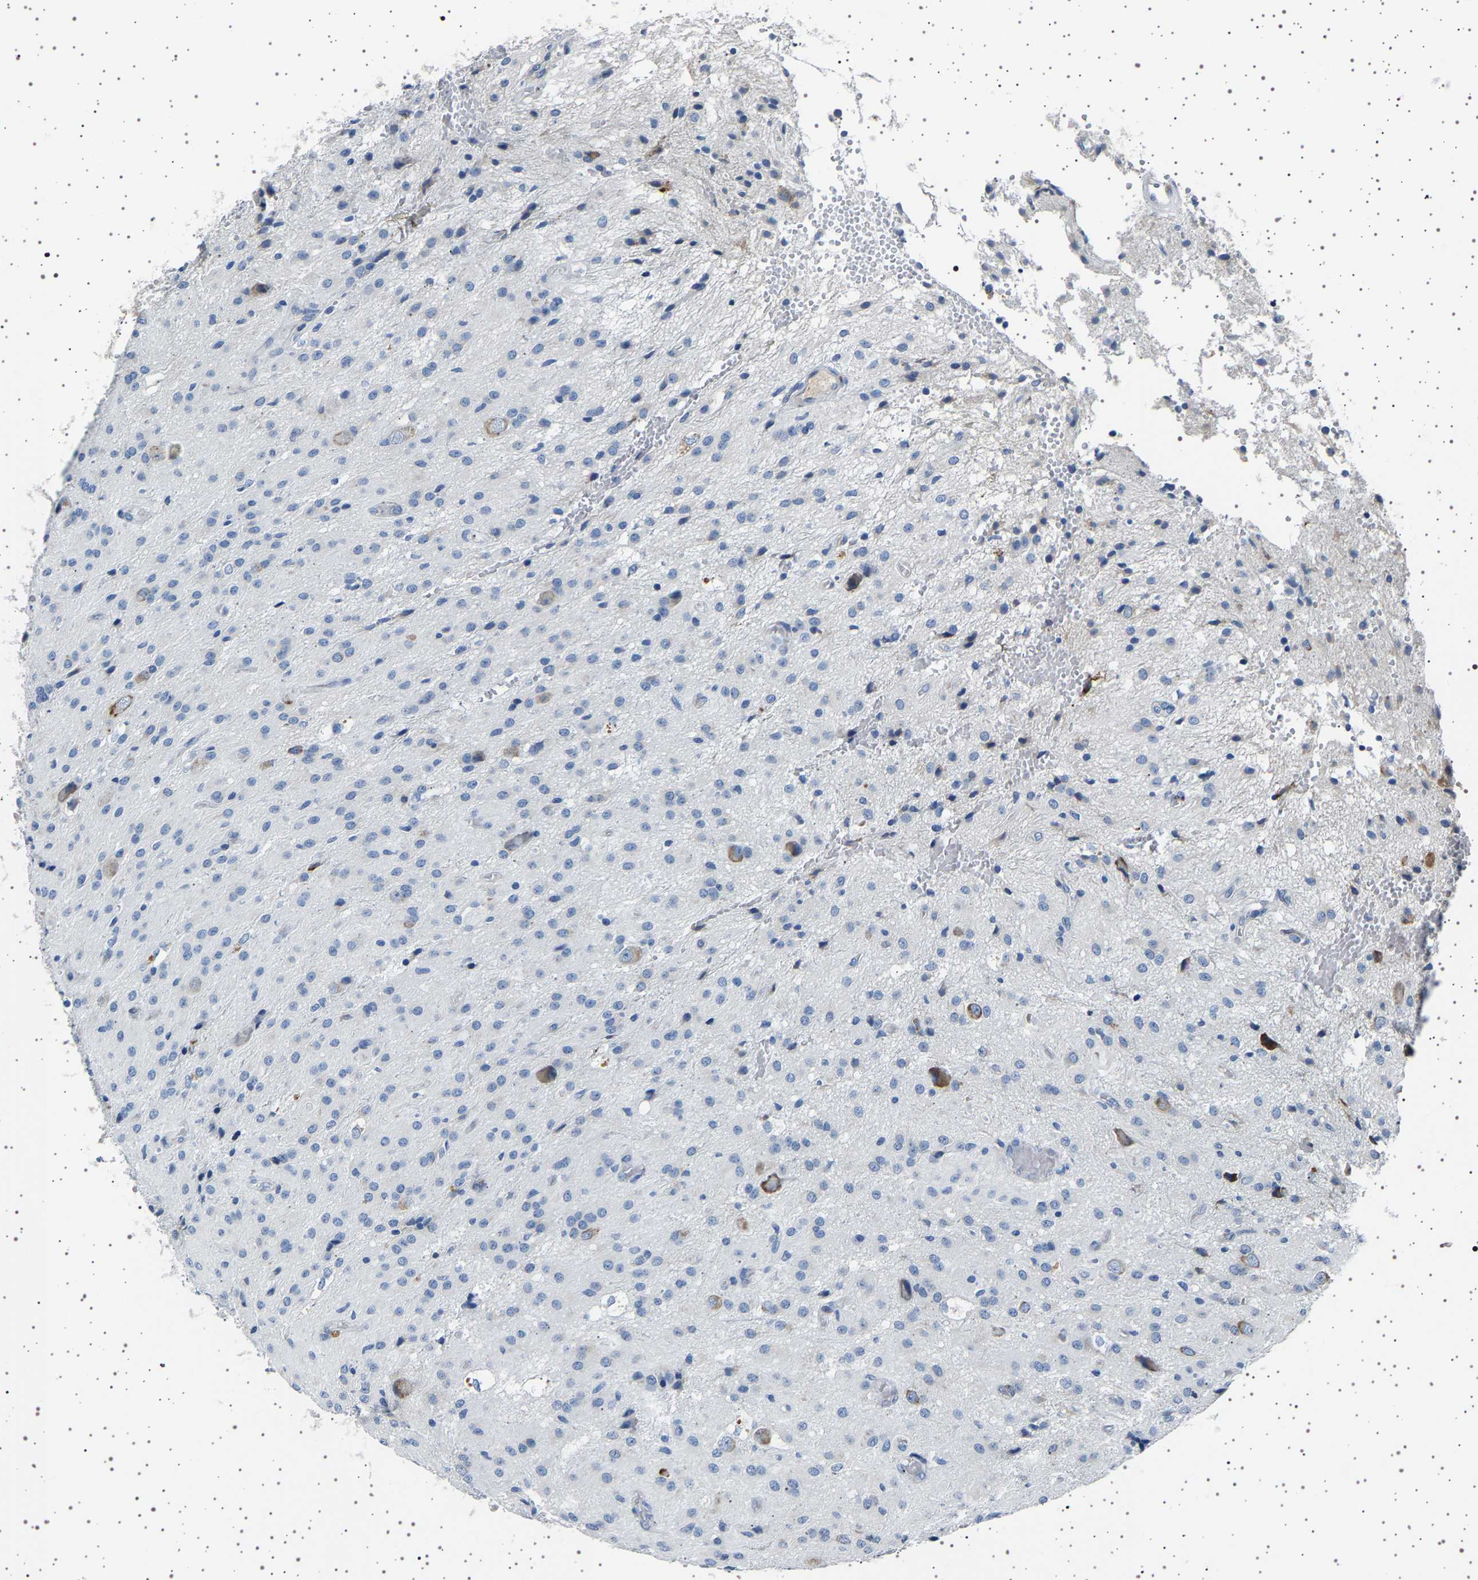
{"staining": {"intensity": "moderate", "quantity": "<25%", "location": "cytoplasmic/membranous"}, "tissue": "glioma", "cell_type": "Tumor cells", "image_type": "cancer", "snomed": [{"axis": "morphology", "description": "Glioma, malignant, High grade"}, {"axis": "topography", "description": "Brain"}], "caption": "Tumor cells reveal low levels of moderate cytoplasmic/membranous positivity in approximately <25% of cells in high-grade glioma (malignant). (DAB = brown stain, brightfield microscopy at high magnification).", "gene": "FTCD", "patient": {"sex": "female", "age": 59}}